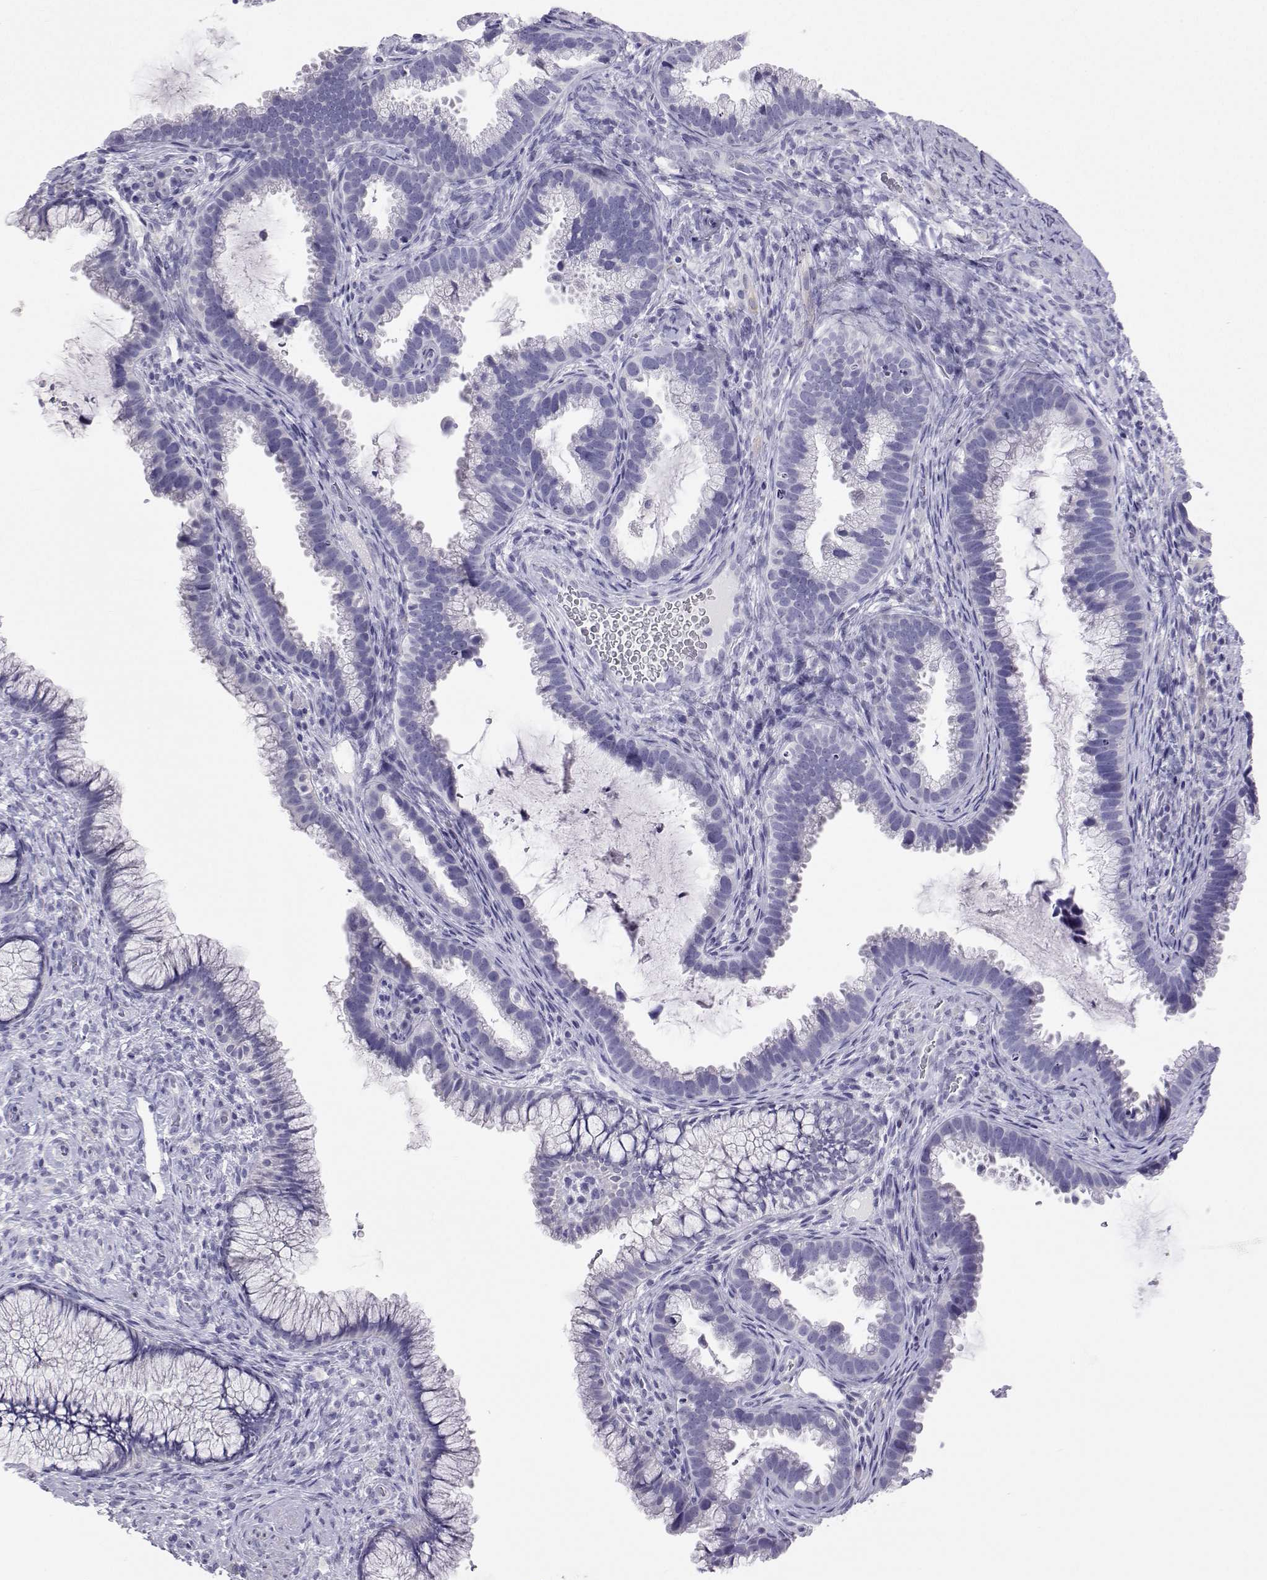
{"staining": {"intensity": "negative", "quantity": "none", "location": "none"}, "tissue": "cervix", "cell_type": "Glandular cells", "image_type": "normal", "snomed": [{"axis": "morphology", "description": "Normal tissue, NOS"}, {"axis": "topography", "description": "Cervix"}], "caption": "Immunohistochemistry (IHC) of normal cervix exhibits no staining in glandular cells.", "gene": "PLIN4", "patient": {"sex": "female", "age": 34}}